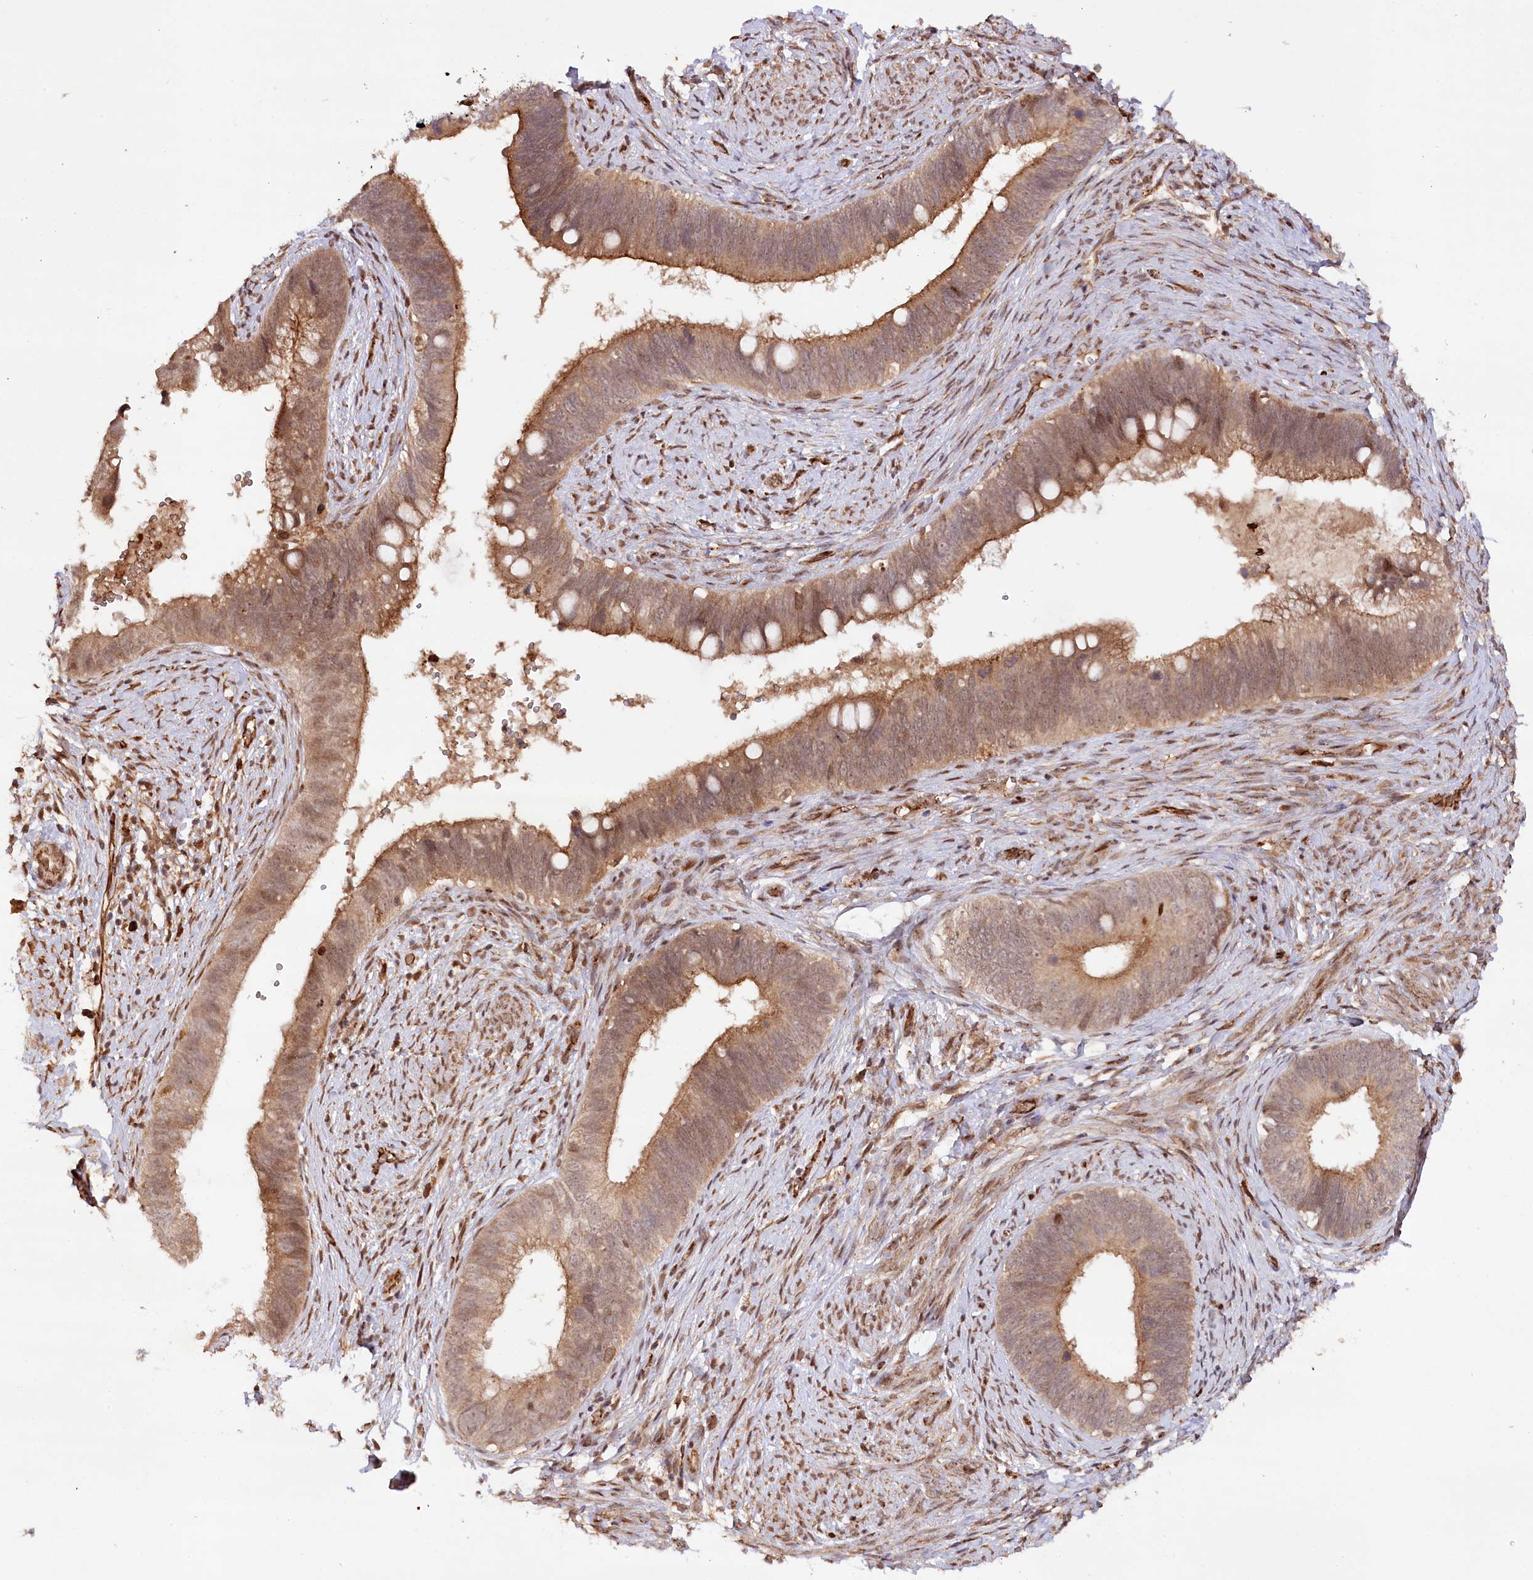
{"staining": {"intensity": "moderate", "quantity": ">75%", "location": "cytoplasmic/membranous,nuclear"}, "tissue": "cervical cancer", "cell_type": "Tumor cells", "image_type": "cancer", "snomed": [{"axis": "morphology", "description": "Adenocarcinoma, NOS"}, {"axis": "topography", "description": "Cervix"}], "caption": "Cervical adenocarcinoma was stained to show a protein in brown. There is medium levels of moderate cytoplasmic/membranous and nuclear positivity in approximately >75% of tumor cells.", "gene": "ALKBH8", "patient": {"sex": "female", "age": 42}}